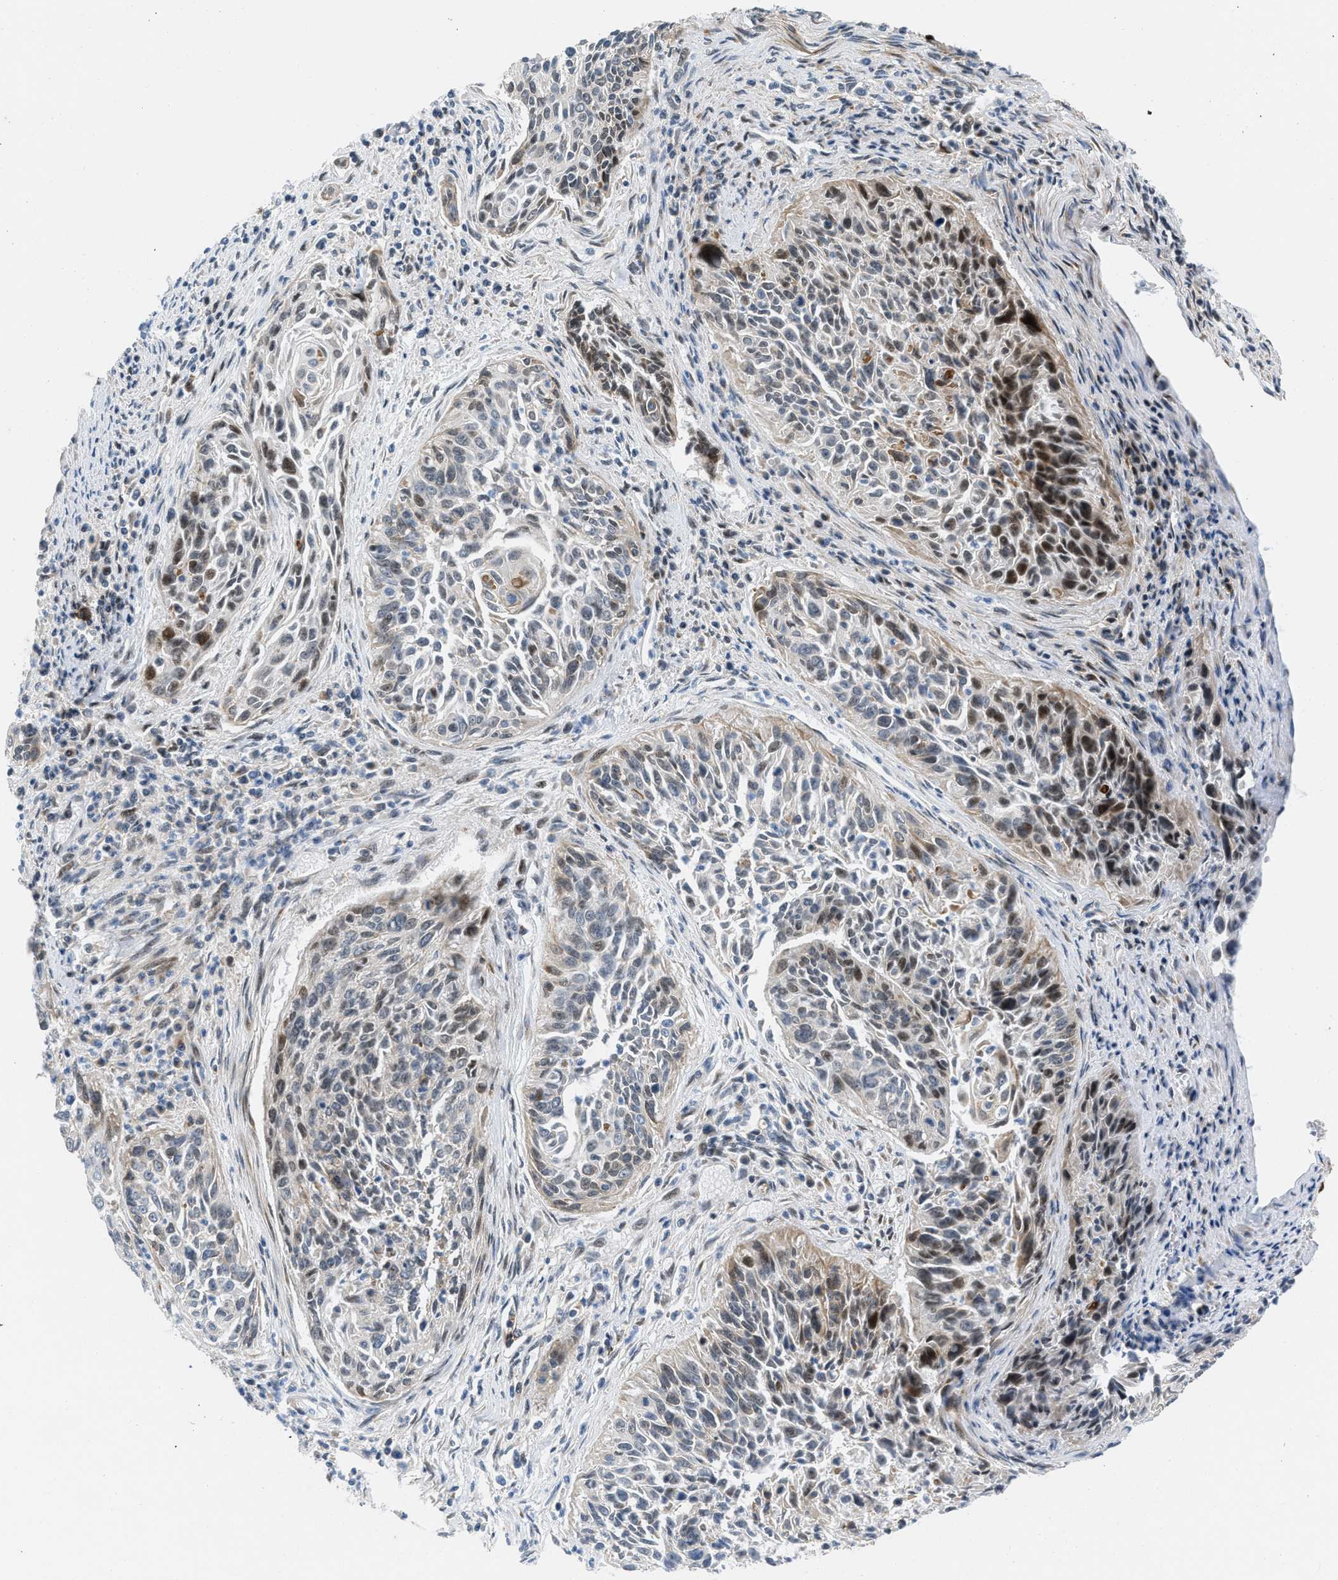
{"staining": {"intensity": "negative", "quantity": "none", "location": "none"}, "tissue": "cervical cancer", "cell_type": "Tumor cells", "image_type": "cancer", "snomed": [{"axis": "morphology", "description": "Squamous cell carcinoma, NOS"}, {"axis": "topography", "description": "Cervix"}], "caption": "Immunohistochemistry (IHC) image of neoplastic tissue: cervical cancer stained with DAB exhibits no significant protein positivity in tumor cells.", "gene": "DIPK1A", "patient": {"sex": "female", "age": 55}}